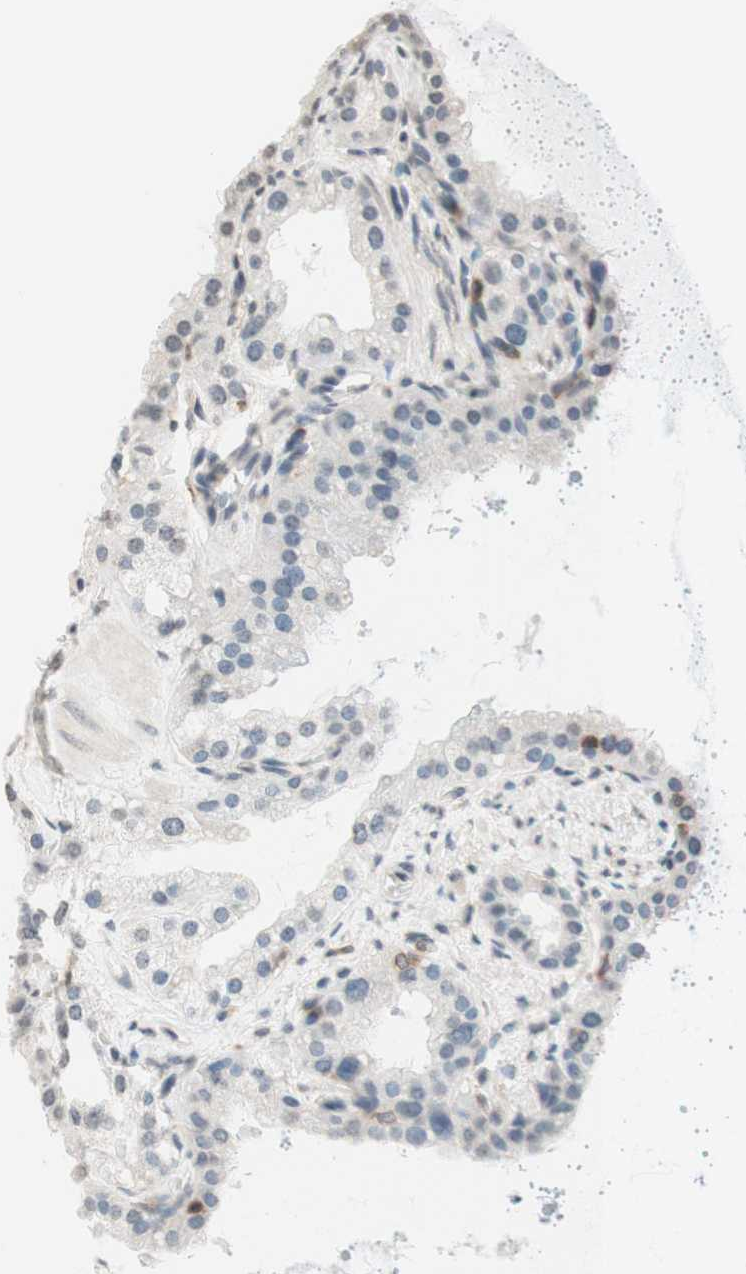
{"staining": {"intensity": "negative", "quantity": "none", "location": "none"}, "tissue": "seminal vesicle", "cell_type": "Glandular cells", "image_type": "normal", "snomed": [{"axis": "morphology", "description": "Normal tissue, NOS"}, {"axis": "topography", "description": "Seminal veicle"}], "caption": "High power microscopy image of an immunohistochemistry (IHC) micrograph of benign seminal vesicle, revealing no significant expression in glandular cells.", "gene": "WIPF1", "patient": {"sex": "male", "age": 68}}